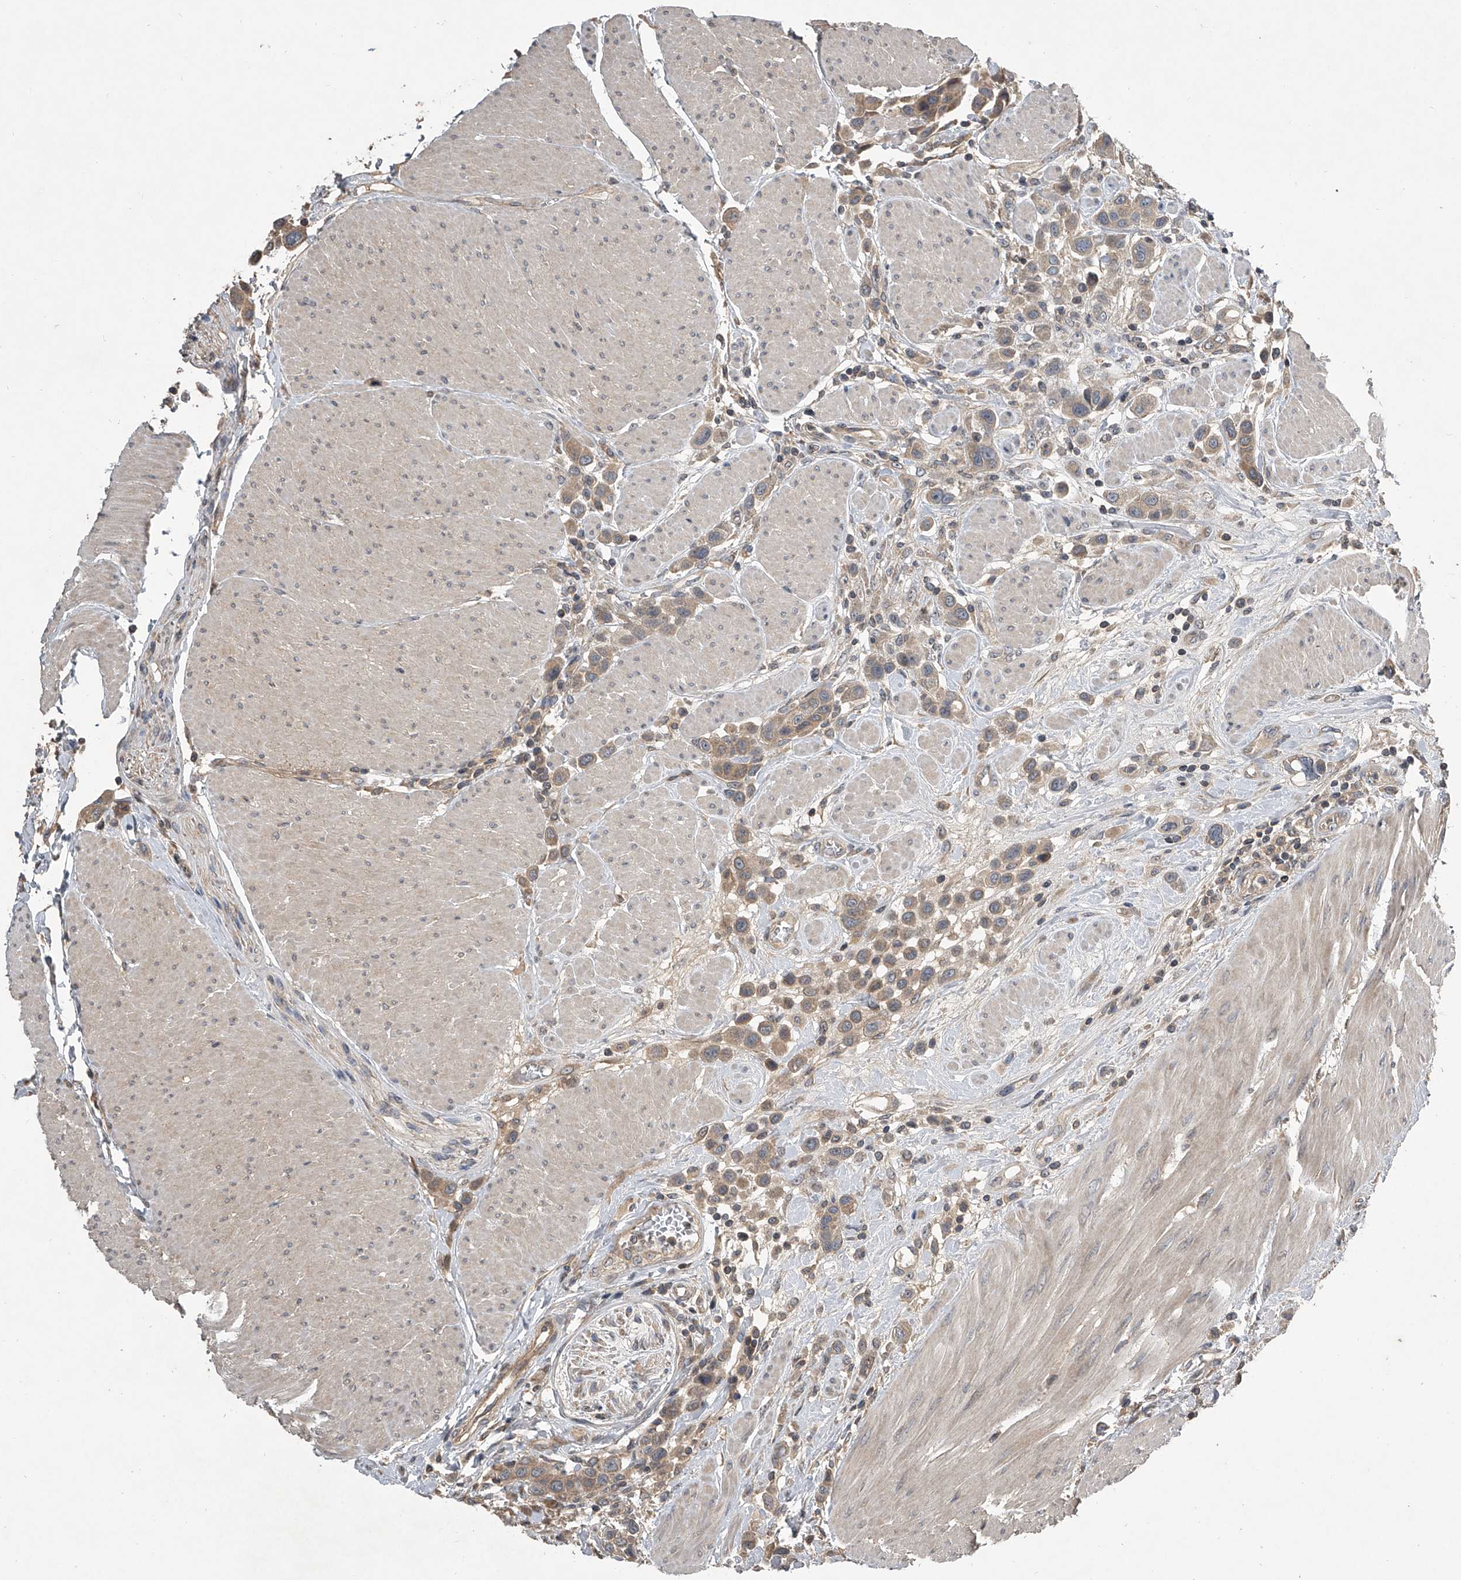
{"staining": {"intensity": "moderate", "quantity": ">75%", "location": "cytoplasmic/membranous"}, "tissue": "urothelial cancer", "cell_type": "Tumor cells", "image_type": "cancer", "snomed": [{"axis": "morphology", "description": "Urothelial carcinoma, High grade"}, {"axis": "topography", "description": "Urinary bladder"}], "caption": "This micrograph exhibits urothelial cancer stained with immunohistochemistry (IHC) to label a protein in brown. The cytoplasmic/membranous of tumor cells show moderate positivity for the protein. Nuclei are counter-stained blue.", "gene": "NFS1", "patient": {"sex": "male", "age": 50}}